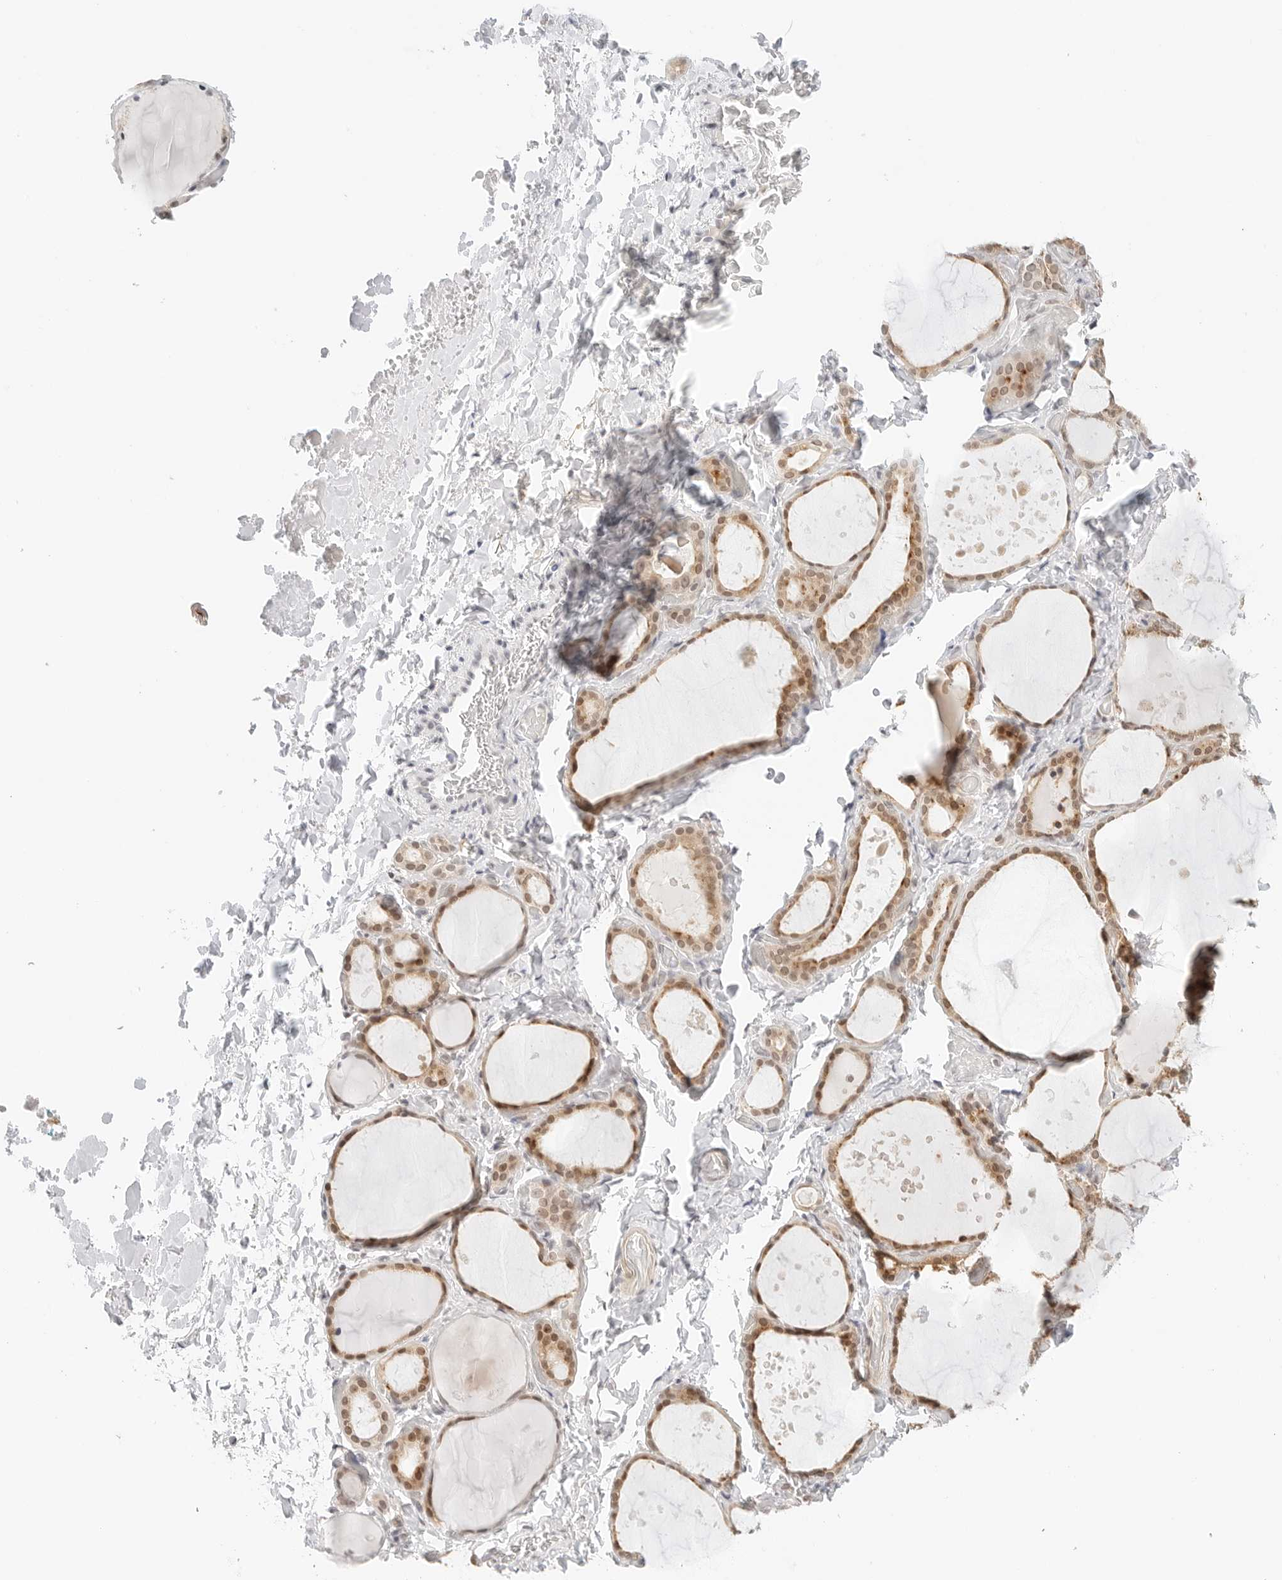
{"staining": {"intensity": "moderate", "quantity": ">75%", "location": "cytoplasmic/membranous,nuclear"}, "tissue": "thyroid gland", "cell_type": "Glandular cells", "image_type": "normal", "snomed": [{"axis": "morphology", "description": "Normal tissue, NOS"}, {"axis": "topography", "description": "Thyroid gland"}], "caption": "Glandular cells demonstrate medium levels of moderate cytoplasmic/membranous,nuclear positivity in approximately >75% of cells in normal thyroid gland.", "gene": "NEO1", "patient": {"sex": "female", "age": 44}}